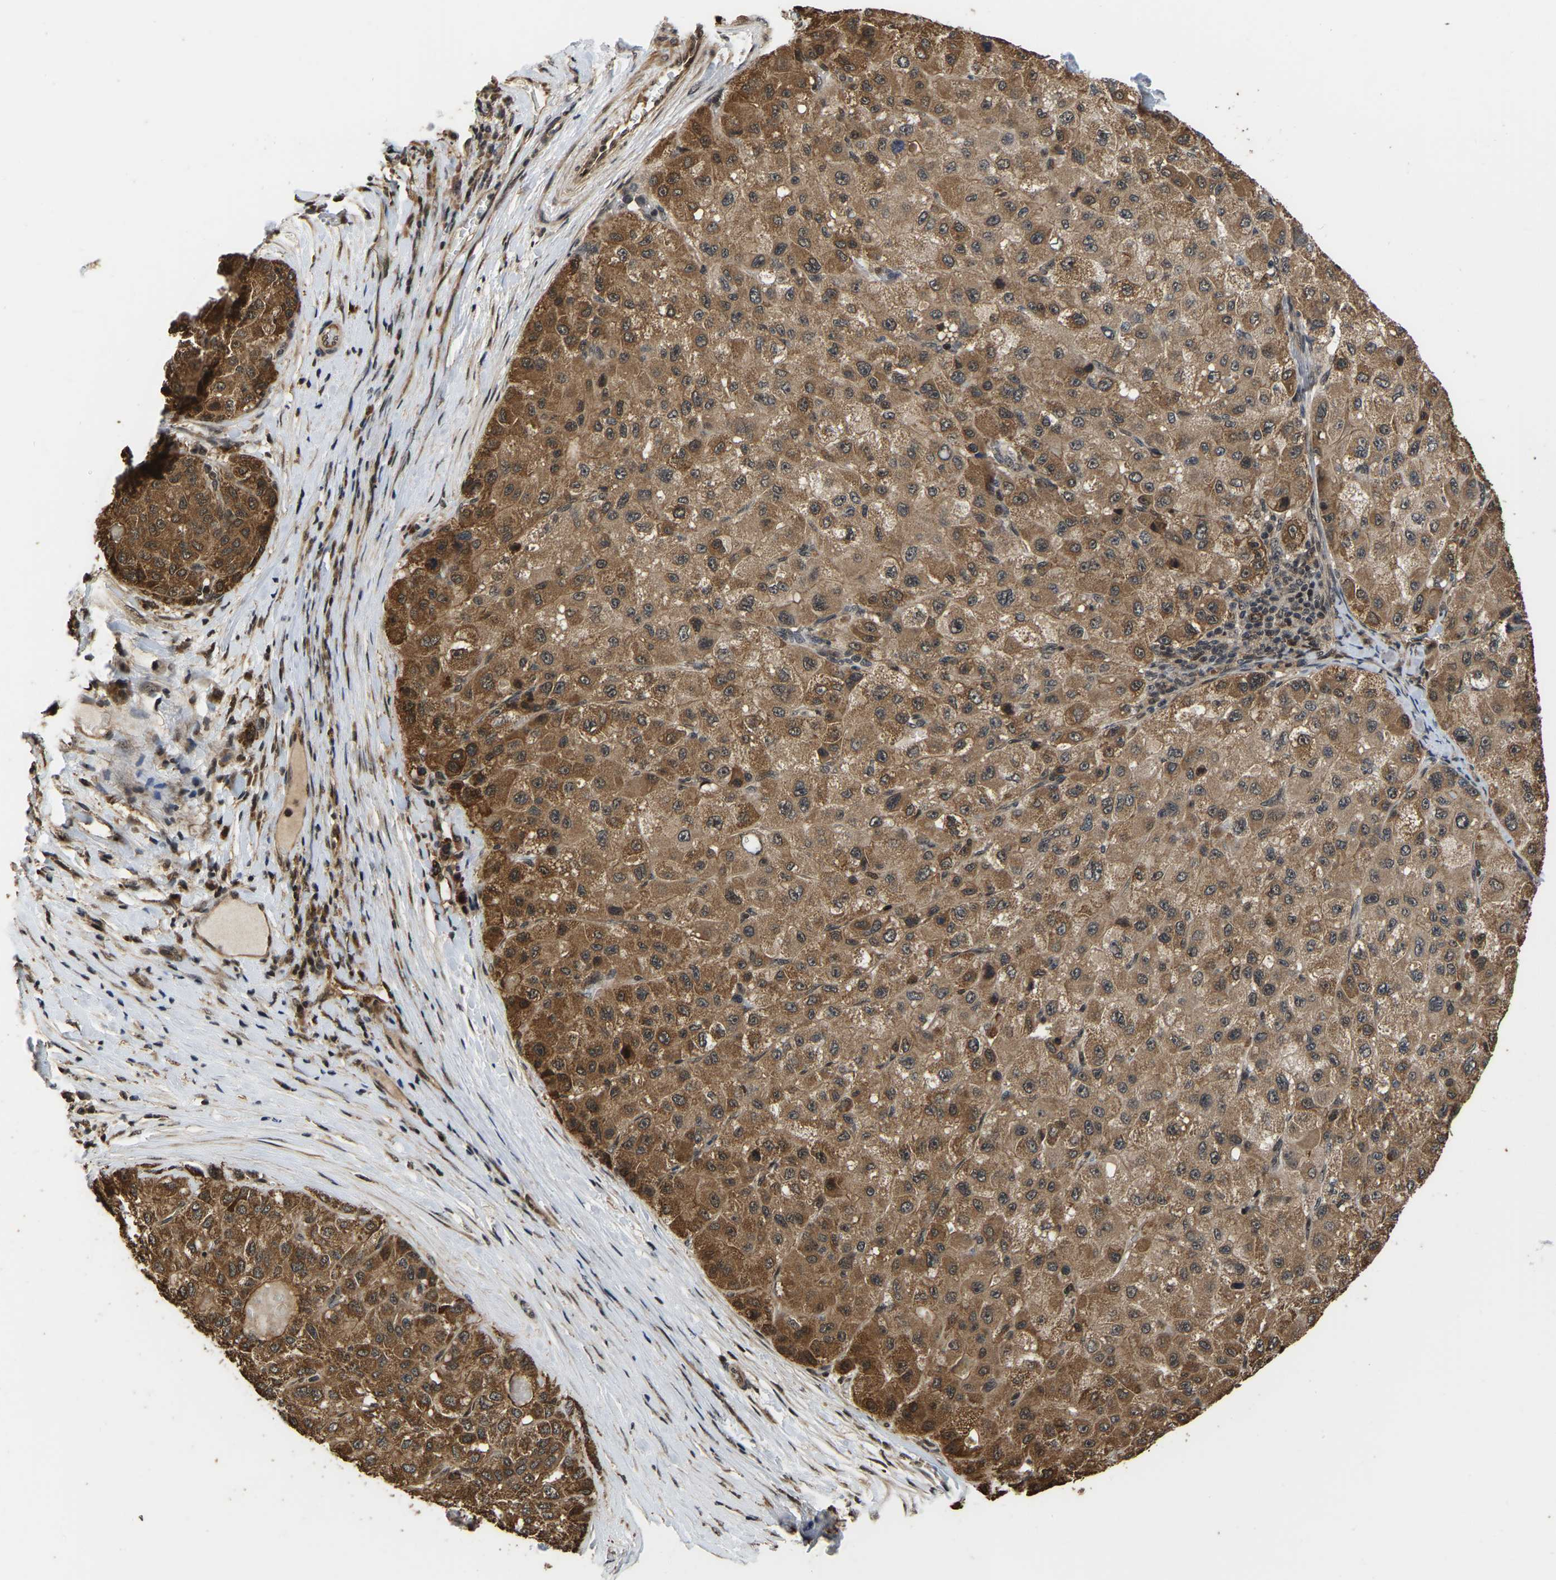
{"staining": {"intensity": "moderate", "quantity": ">75%", "location": "cytoplasmic/membranous,nuclear"}, "tissue": "liver cancer", "cell_type": "Tumor cells", "image_type": "cancer", "snomed": [{"axis": "morphology", "description": "Carcinoma, Hepatocellular, NOS"}, {"axis": "topography", "description": "Liver"}], "caption": "Immunohistochemistry of human hepatocellular carcinoma (liver) displays medium levels of moderate cytoplasmic/membranous and nuclear staining in approximately >75% of tumor cells.", "gene": "CIAO1", "patient": {"sex": "male", "age": 80}}